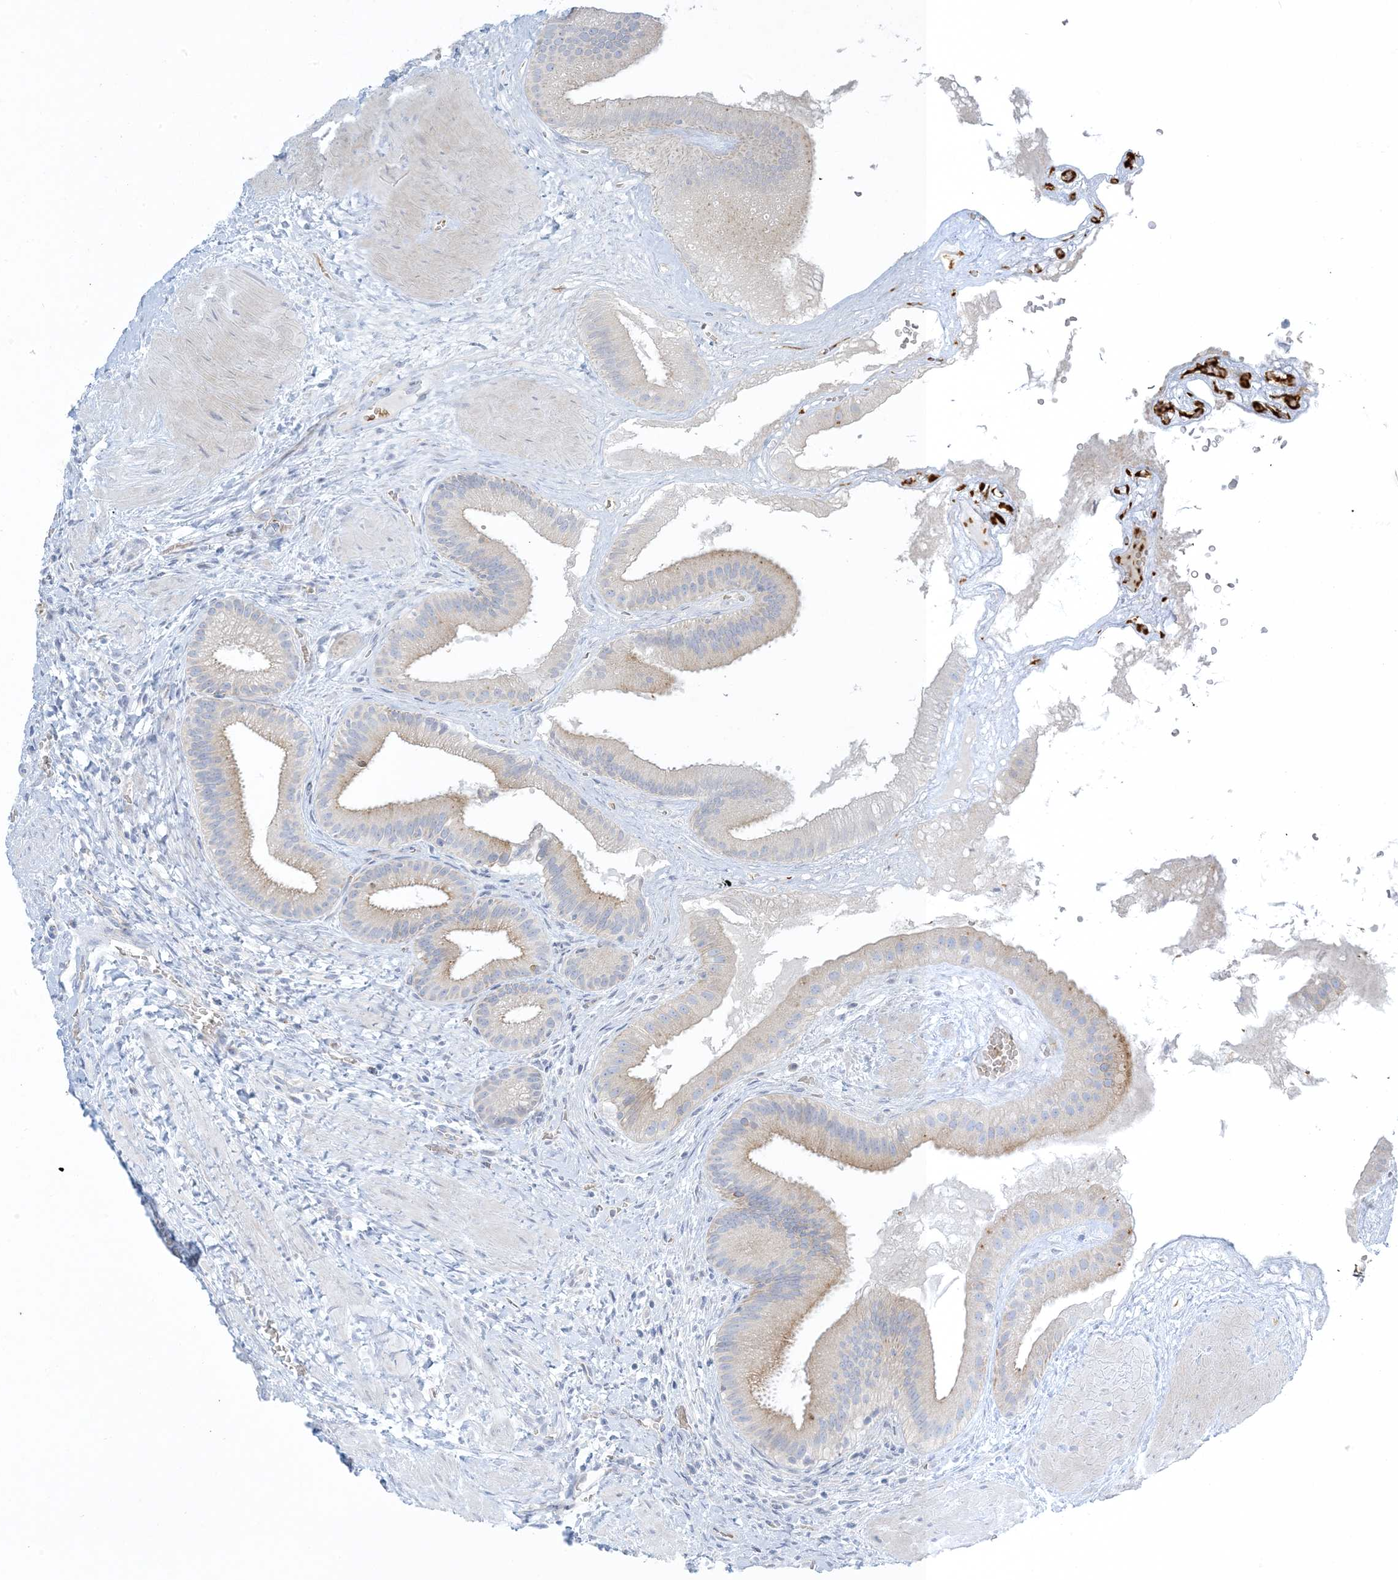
{"staining": {"intensity": "moderate", "quantity": "25%-75%", "location": "cytoplasmic/membranous"}, "tissue": "gallbladder", "cell_type": "Glandular cells", "image_type": "normal", "snomed": [{"axis": "morphology", "description": "Normal tissue, NOS"}, {"axis": "topography", "description": "Gallbladder"}], "caption": "A brown stain labels moderate cytoplasmic/membranous expression of a protein in glandular cells of normal gallbladder.", "gene": "XIRP2", "patient": {"sex": "male", "age": 55}}